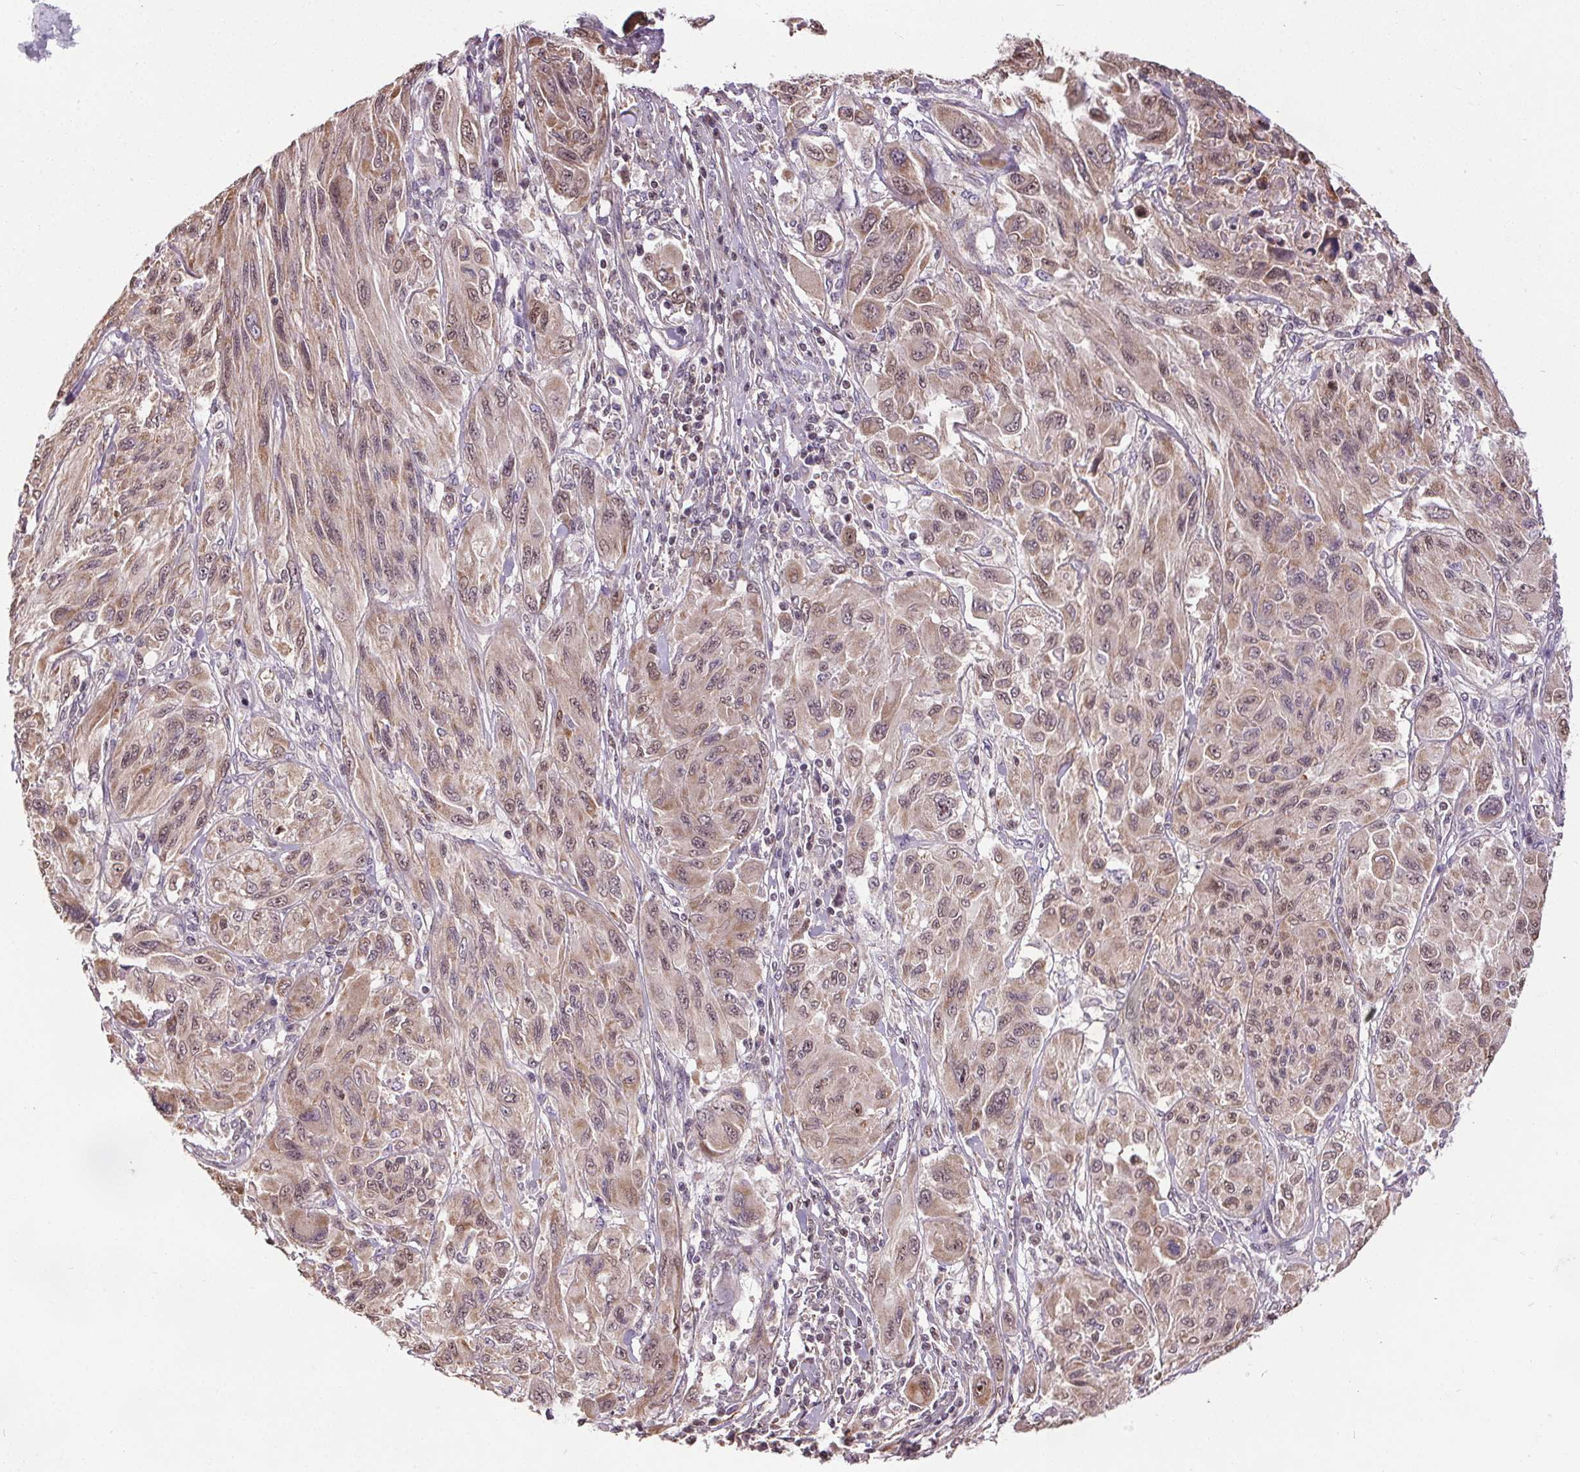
{"staining": {"intensity": "weak", "quantity": "<25%", "location": "nuclear"}, "tissue": "melanoma", "cell_type": "Tumor cells", "image_type": "cancer", "snomed": [{"axis": "morphology", "description": "Malignant melanoma, NOS"}, {"axis": "topography", "description": "Skin"}], "caption": "The image demonstrates no significant positivity in tumor cells of melanoma.", "gene": "KIAA0232", "patient": {"sex": "female", "age": 91}}